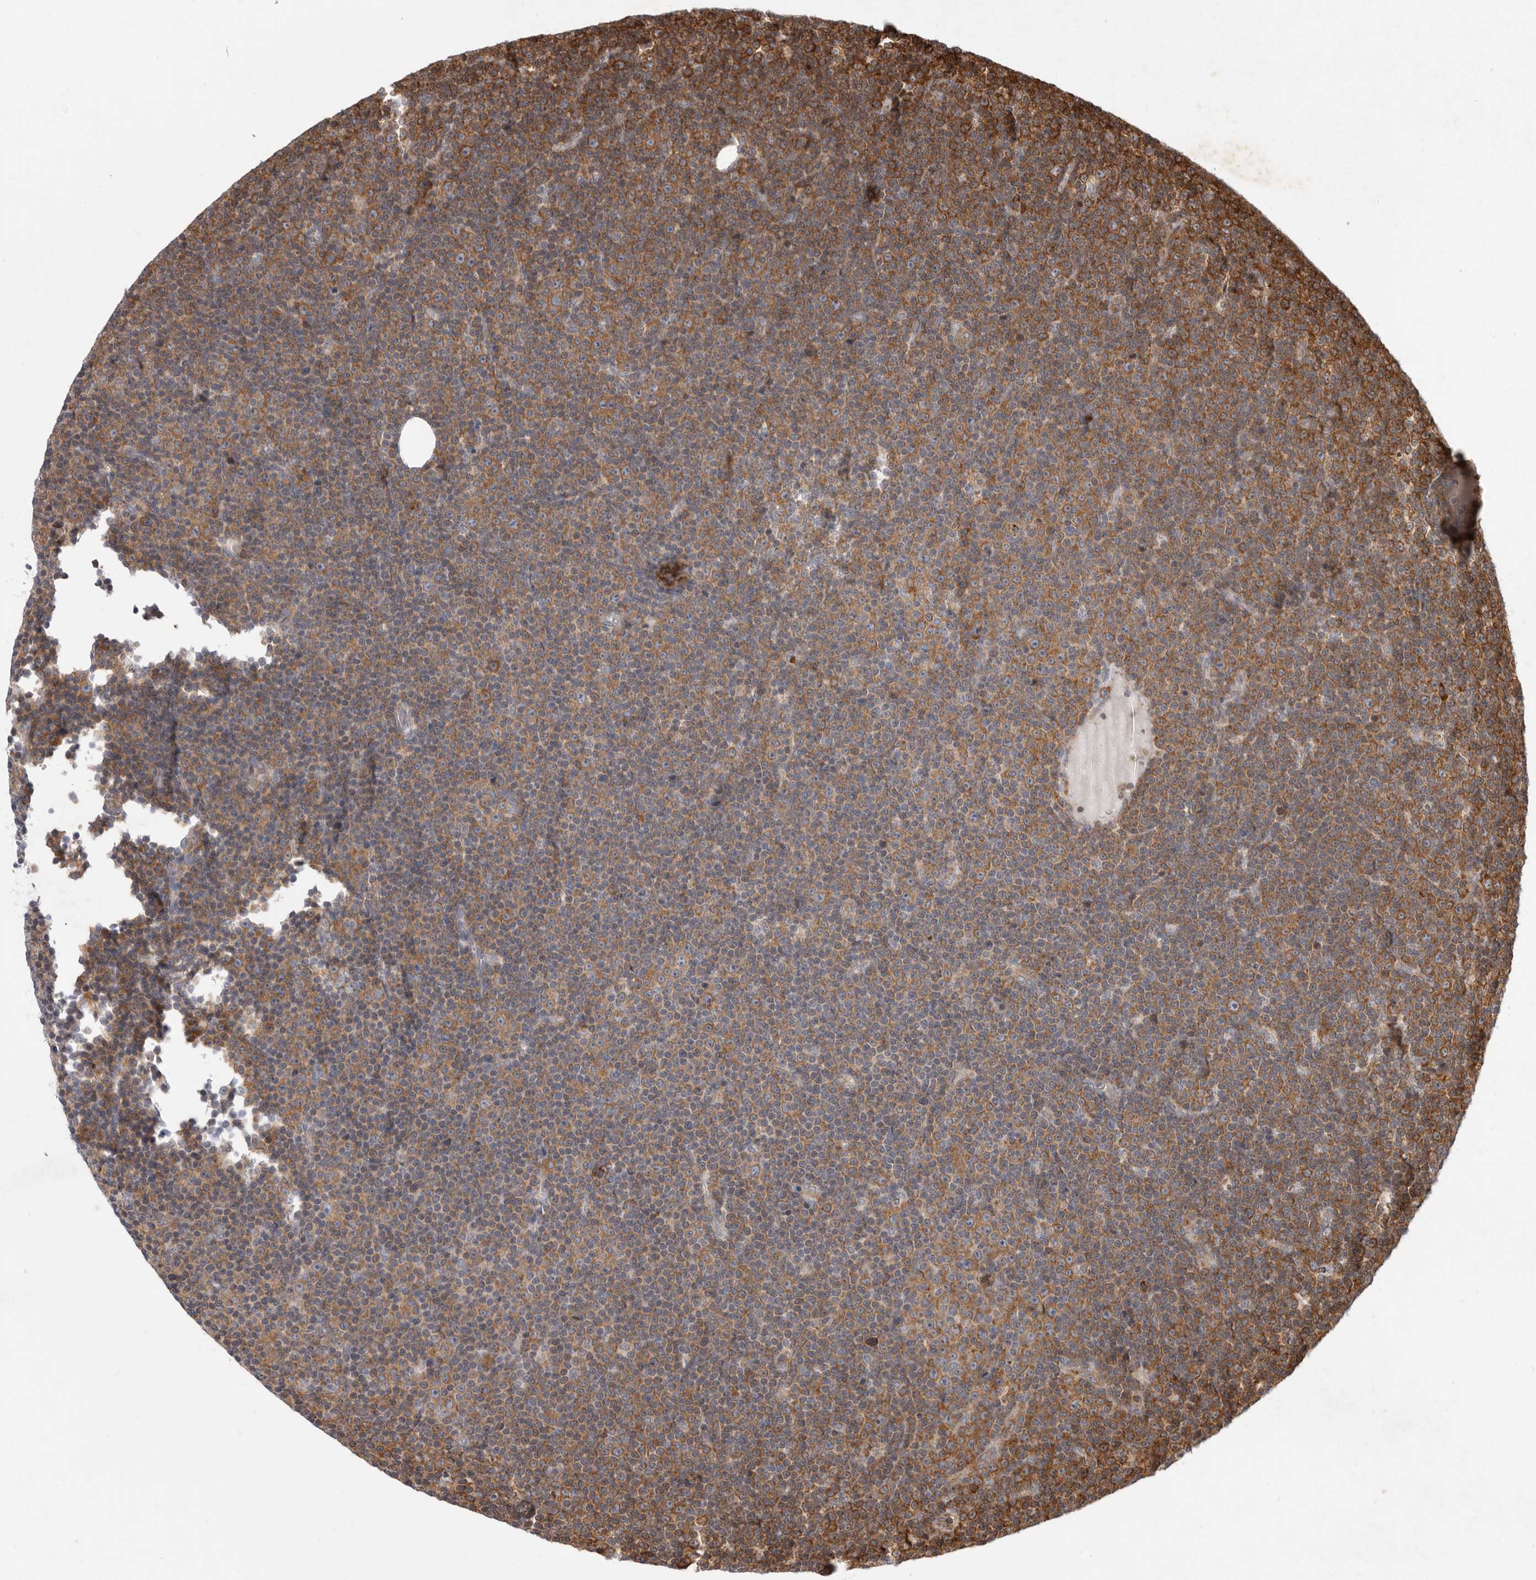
{"staining": {"intensity": "moderate", "quantity": ">75%", "location": "cytoplasmic/membranous"}, "tissue": "lymphoma", "cell_type": "Tumor cells", "image_type": "cancer", "snomed": [{"axis": "morphology", "description": "Malignant lymphoma, non-Hodgkin's type, Low grade"}, {"axis": "topography", "description": "Lymph node"}], "caption": "IHC (DAB) staining of lymphoma displays moderate cytoplasmic/membranous protein expression in approximately >75% of tumor cells.", "gene": "FZD3", "patient": {"sex": "female", "age": 67}}